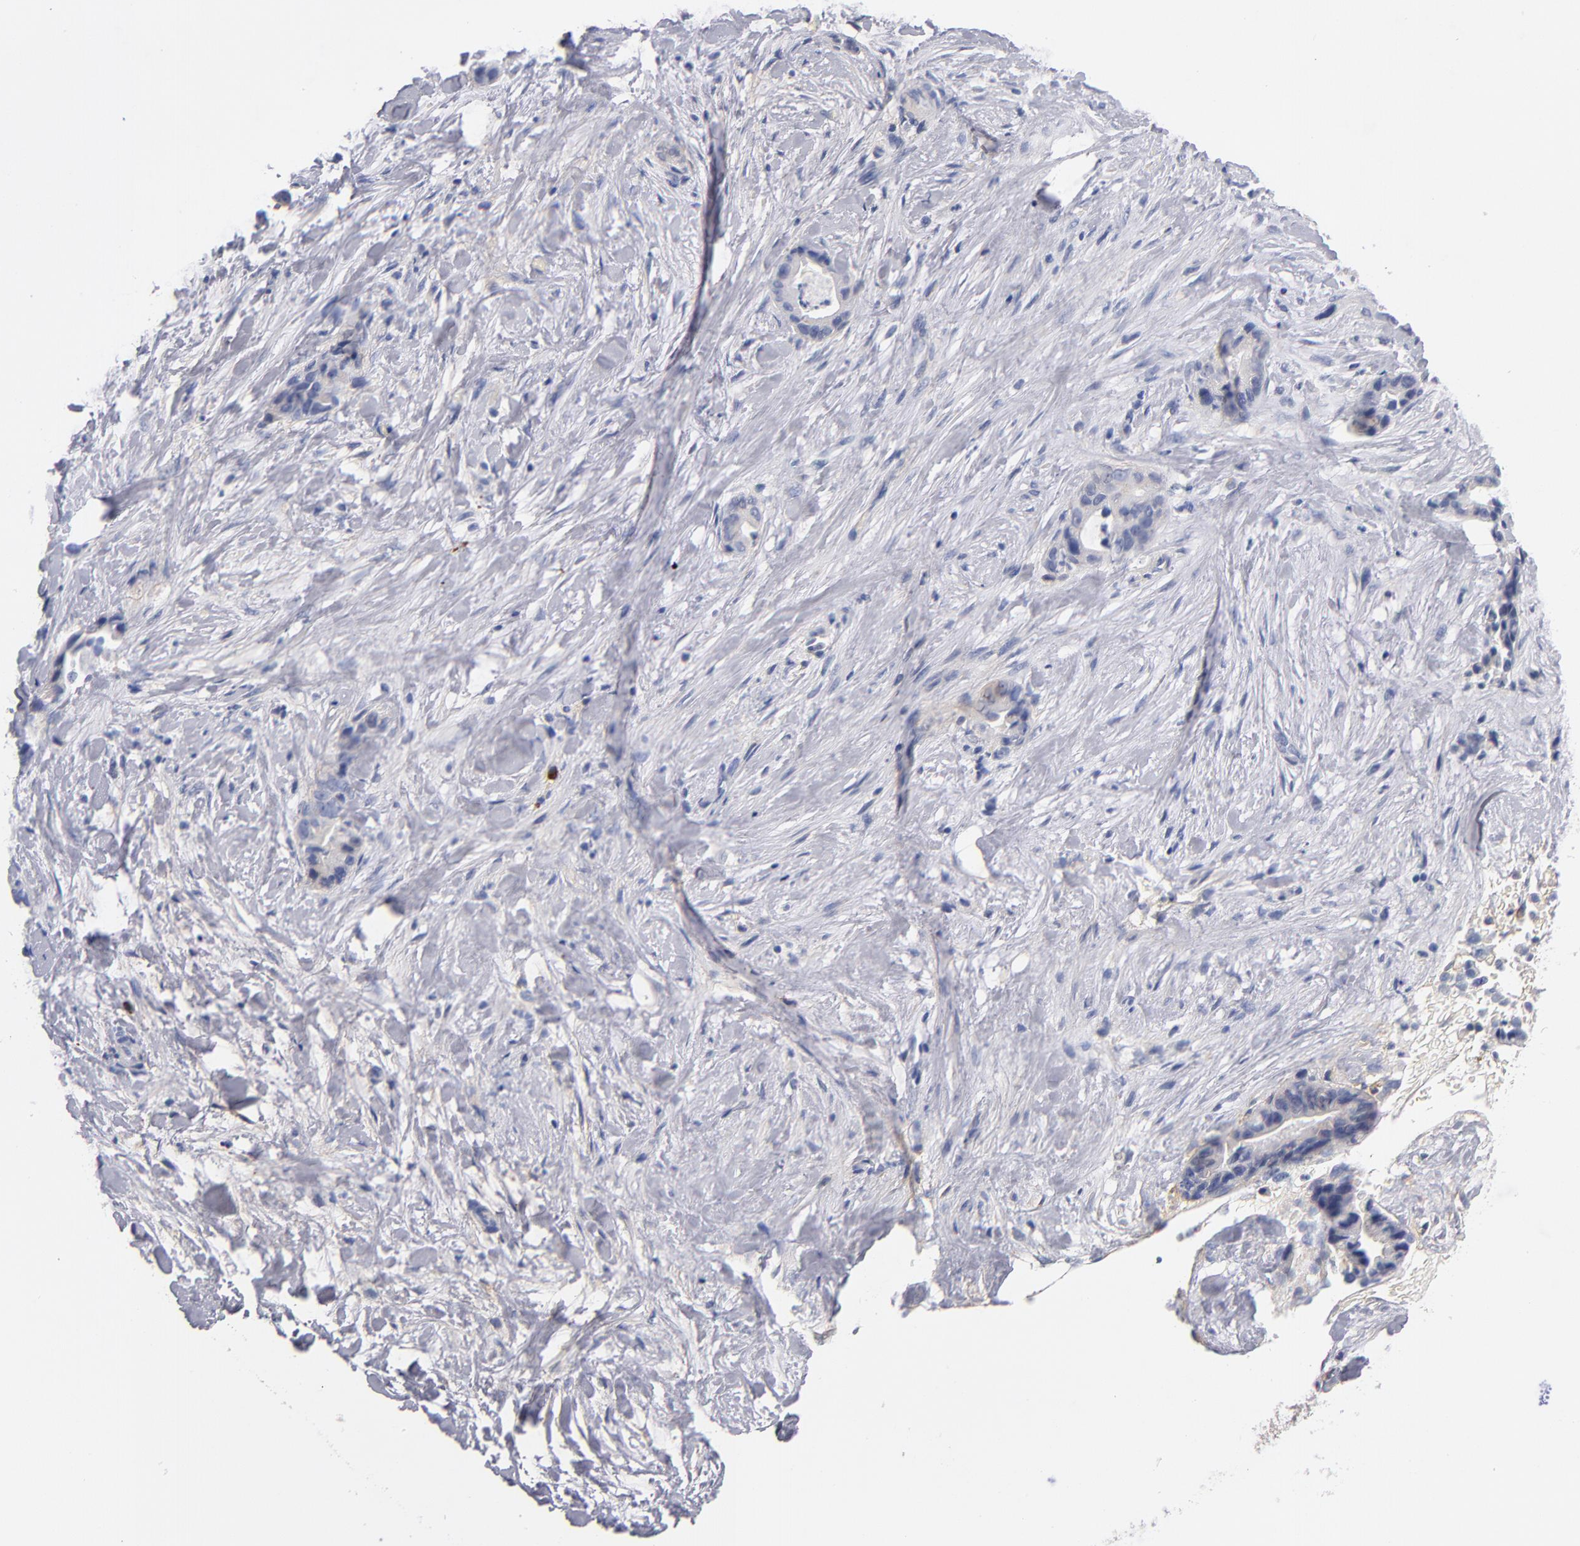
{"staining": {"intensity": "negative", "quantity": "none", "location": "none"}, "tissue": "liver cancer", "cell_type": "Tumor cells", "image_type": "cancer", "snomed": [{"axis": "morphology", "description": "Cholangiocarcinoma"}, {"axis": "topography", "description": "Liver"}], "caption": "An image of human liver cholangiocarcinoma is negative for staining in tumor cells.", "gene": "PLSCR4", "patient": {"sex": "female", "age": 55}}